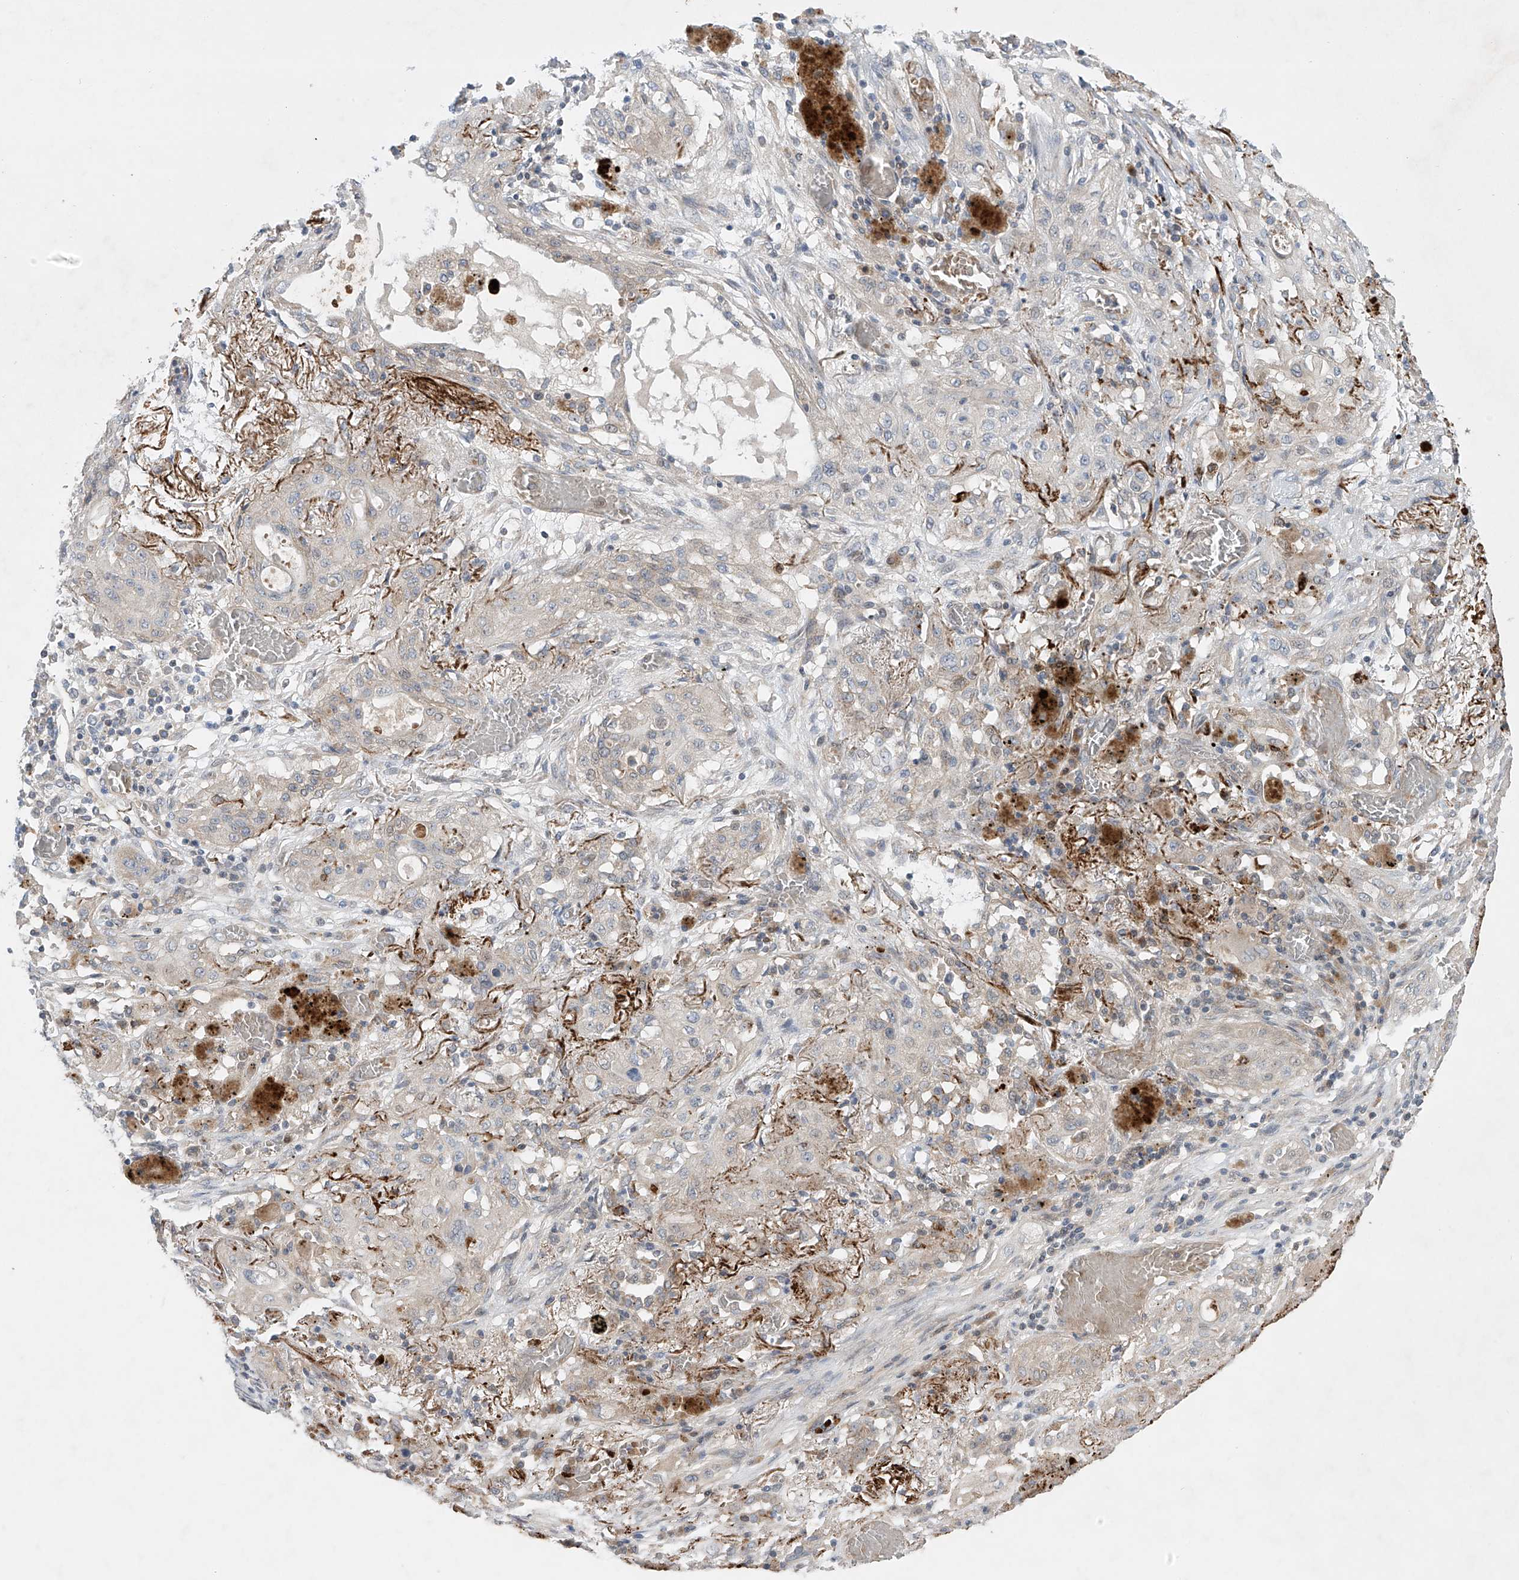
{"staining": {"intensity": "weak", "quantity": "<25%", "location": "cytoplasmic/membranous"}, "tissue": "lung cancer", "cell_type": "Tumor cells", "image_type": "cancer", "snomed": [{"axis": "morphology", "description": "Squamous cell carcinoma, NOS"}, {"axis": "topography", "description": "Lung"}], "caption": "This photomicrograph is of lung squamous cell carcinoma stained with immunohistochemistry to label a protein in brown with the nuclei are counter-stained blue. There is no positivity in tumor cells.", "gene": "TJAP1", "patient": {"sex": "female", "age": 47}}